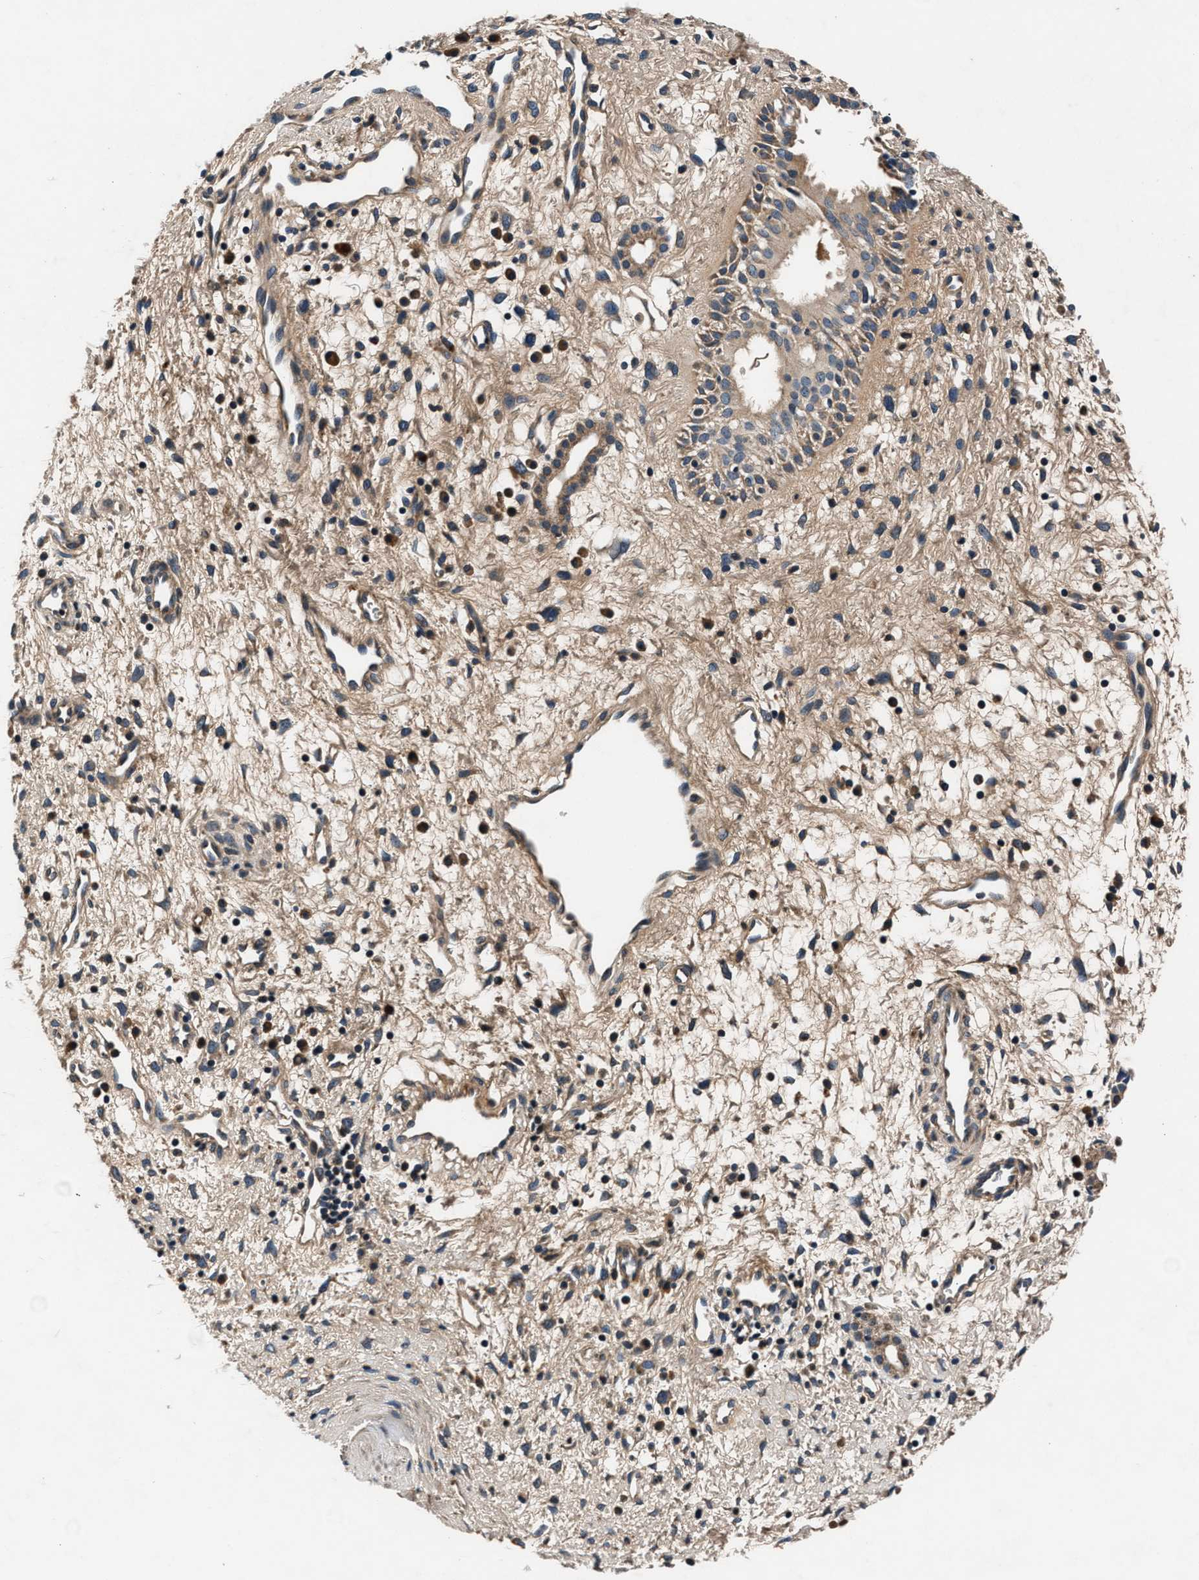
{"staining": {"intensity": "moderate", "quantity": ">75%", "location": "cytoplasmic/membranous"}, "tissue": "nasopharynx", "cell_type": "Respiratory epithelial cells", "image_type": "normal", "snomed": [{"axis": "morphology", "description": "Normal tissue, NOS"}, {"axis": "topography", "description": "Nasopharynx"}], "caption": "This photomicrograph demonstrates immunohistochemistry staining of benign human nasopharynx, with medium moderate cytoplasmic/membranous expression in about >75% of respiratory epithelial cells.", "gene": "IMMT", "patient": {"sex": "male", "age": 22}}